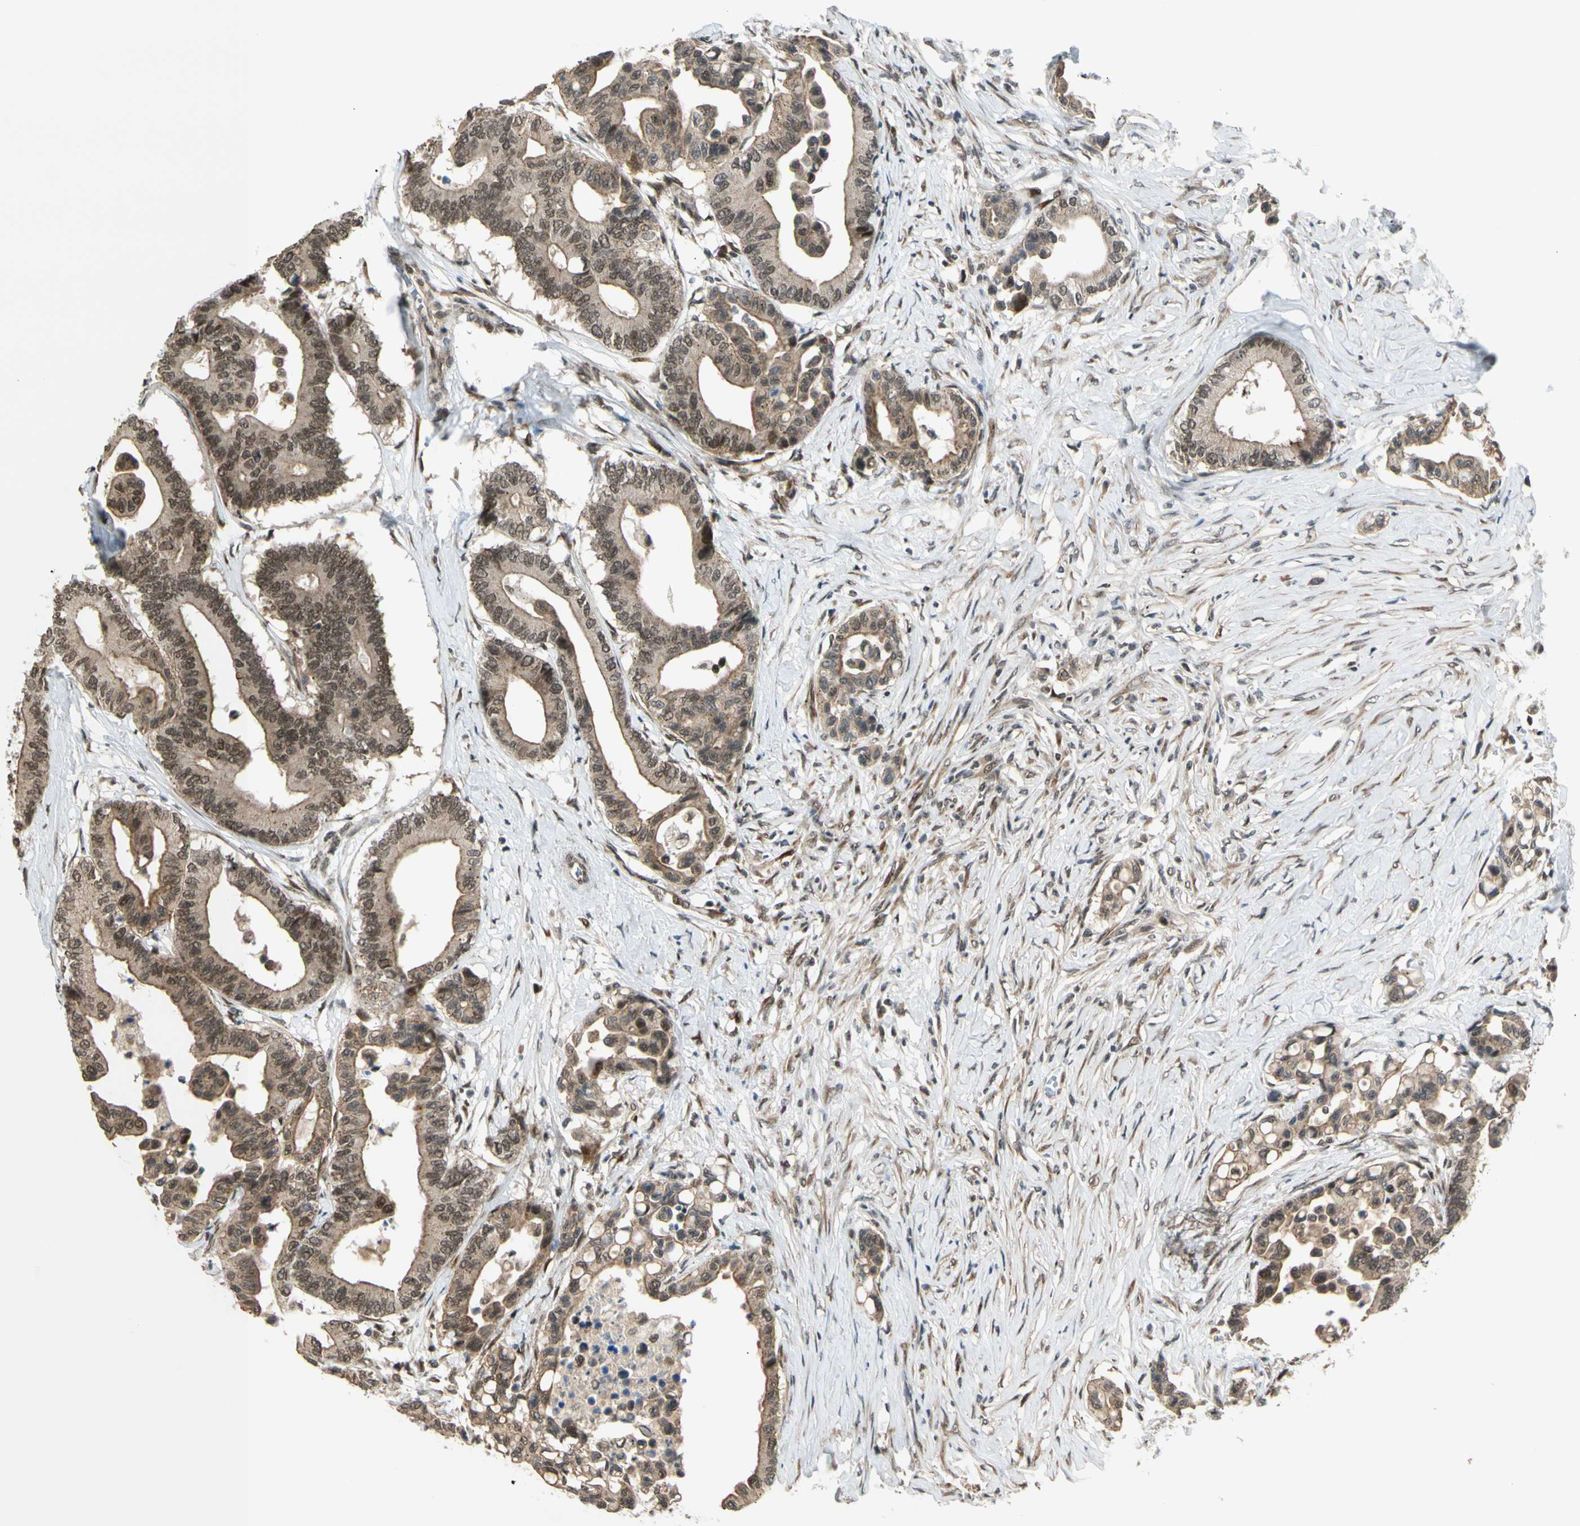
{"staining": {"intensity": "weak", "quantity": ">75%", "location": "cytoplasmic/membranous,nuclear"}, "tissue": "colorectal cancer", "cell_type": "Tumor cells", "image_type": "cancer", "snomed": [{"axis": "morphology", "description": "Normal tissue, NOS"}, {"axis": "morphology", "description": "Adenocarcinoma, NOS"}, {"axis": "topography", "description": "Colon"}], "caption": "Weak cytoplasmic/membranous and nuclear expression for a protein is present in about >75% of tumor cells of colorectal adenocarcinoma using immunohistochemistry (IHC).", "gene": "BRMS1", "patient": {"sex": "male", "age": 82}}